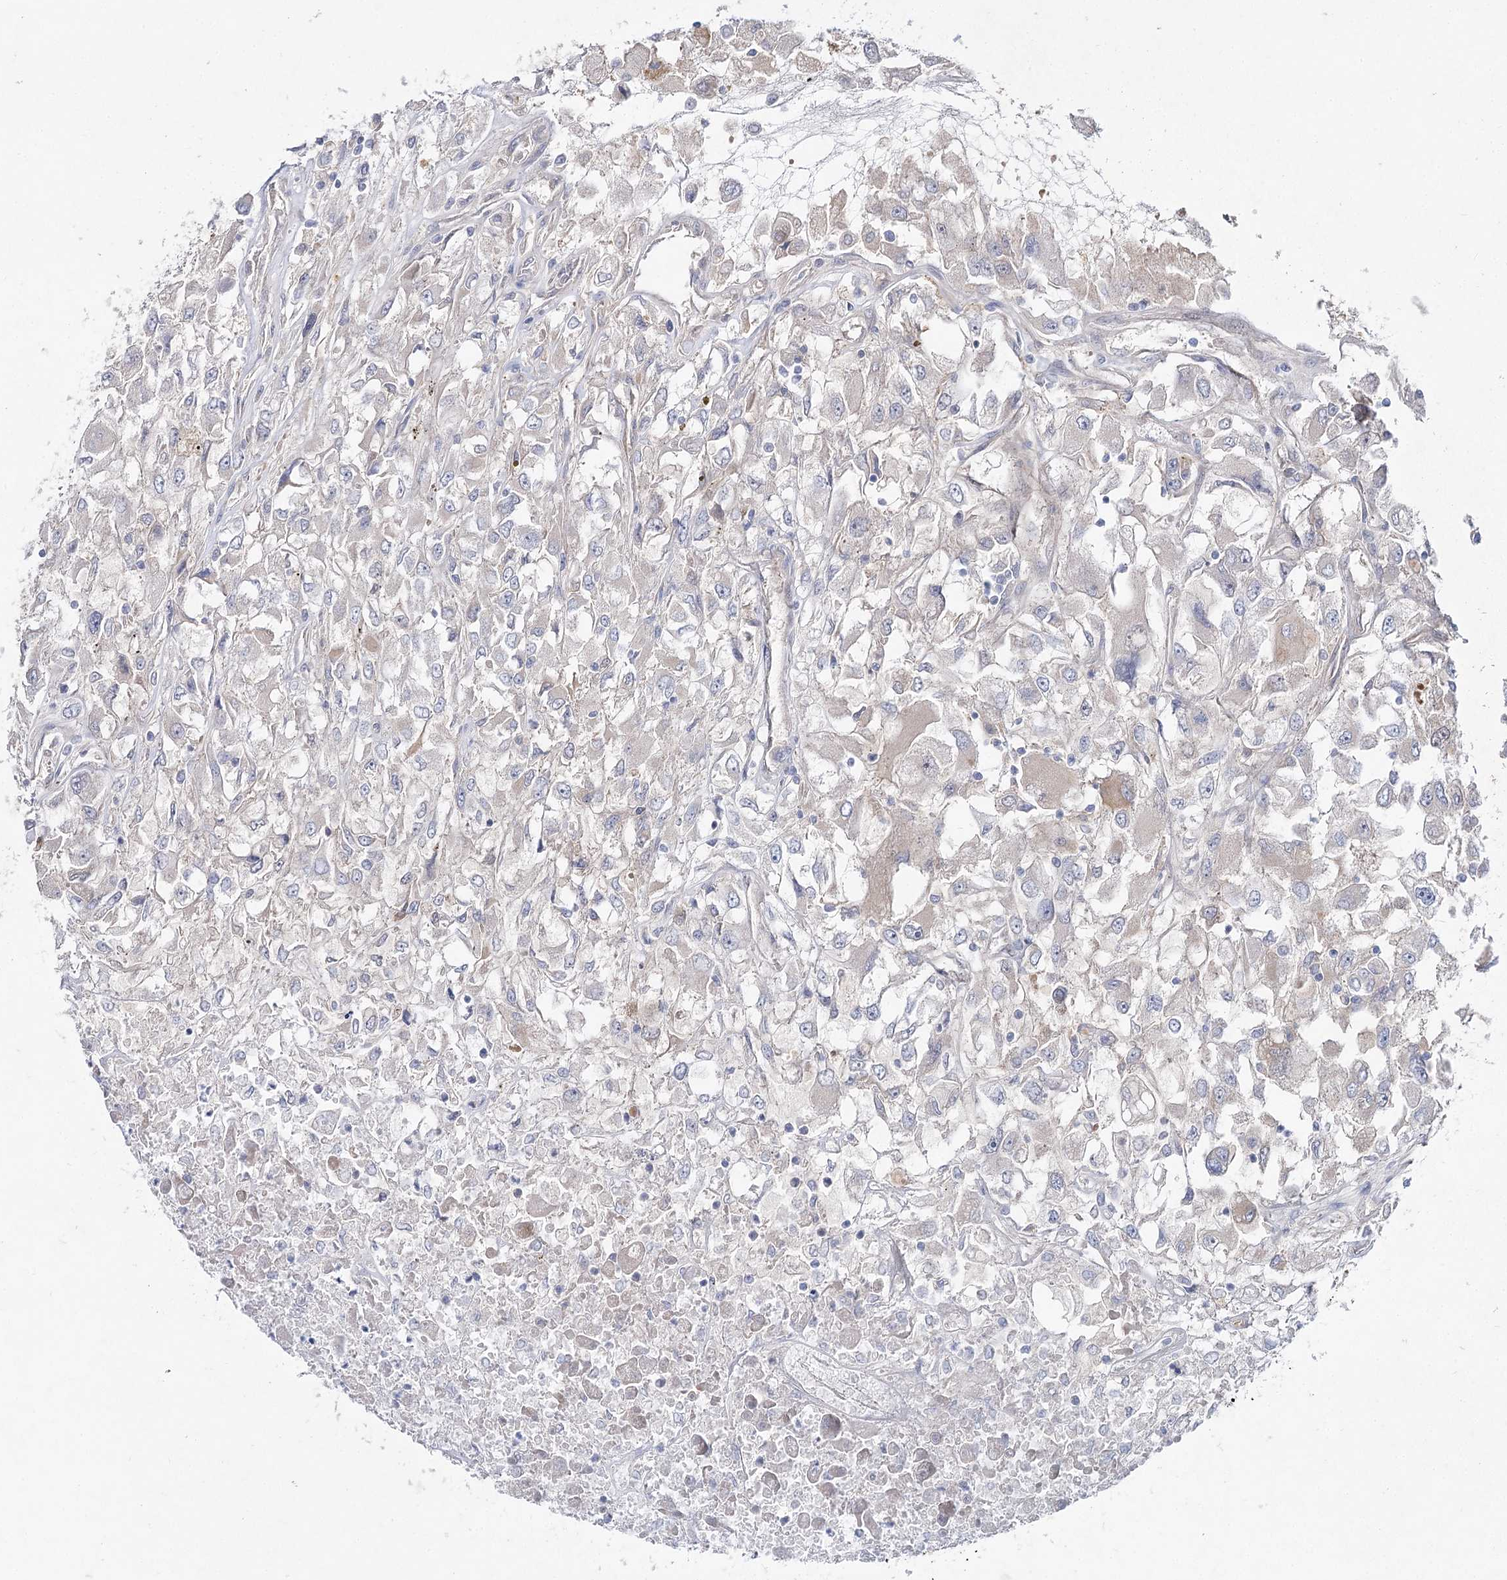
{"staining": {"intensity": "negative", "quantity": "none", "location": "none"}, "tissue": "renal cancer", "cell_type": "Tumor cells", "image_type": "cancer", "snomed": [{"axis": "morphology", "description": "Adenocarcinoma, NOS"}, {"axis": "topography", "description": "Kidney"}], "caption": "Tumor cells show no significant protein staining in renal adenocarcinoma.", "gene": "LRRC14B", "patient": {"sex": "female", "age": 52}}